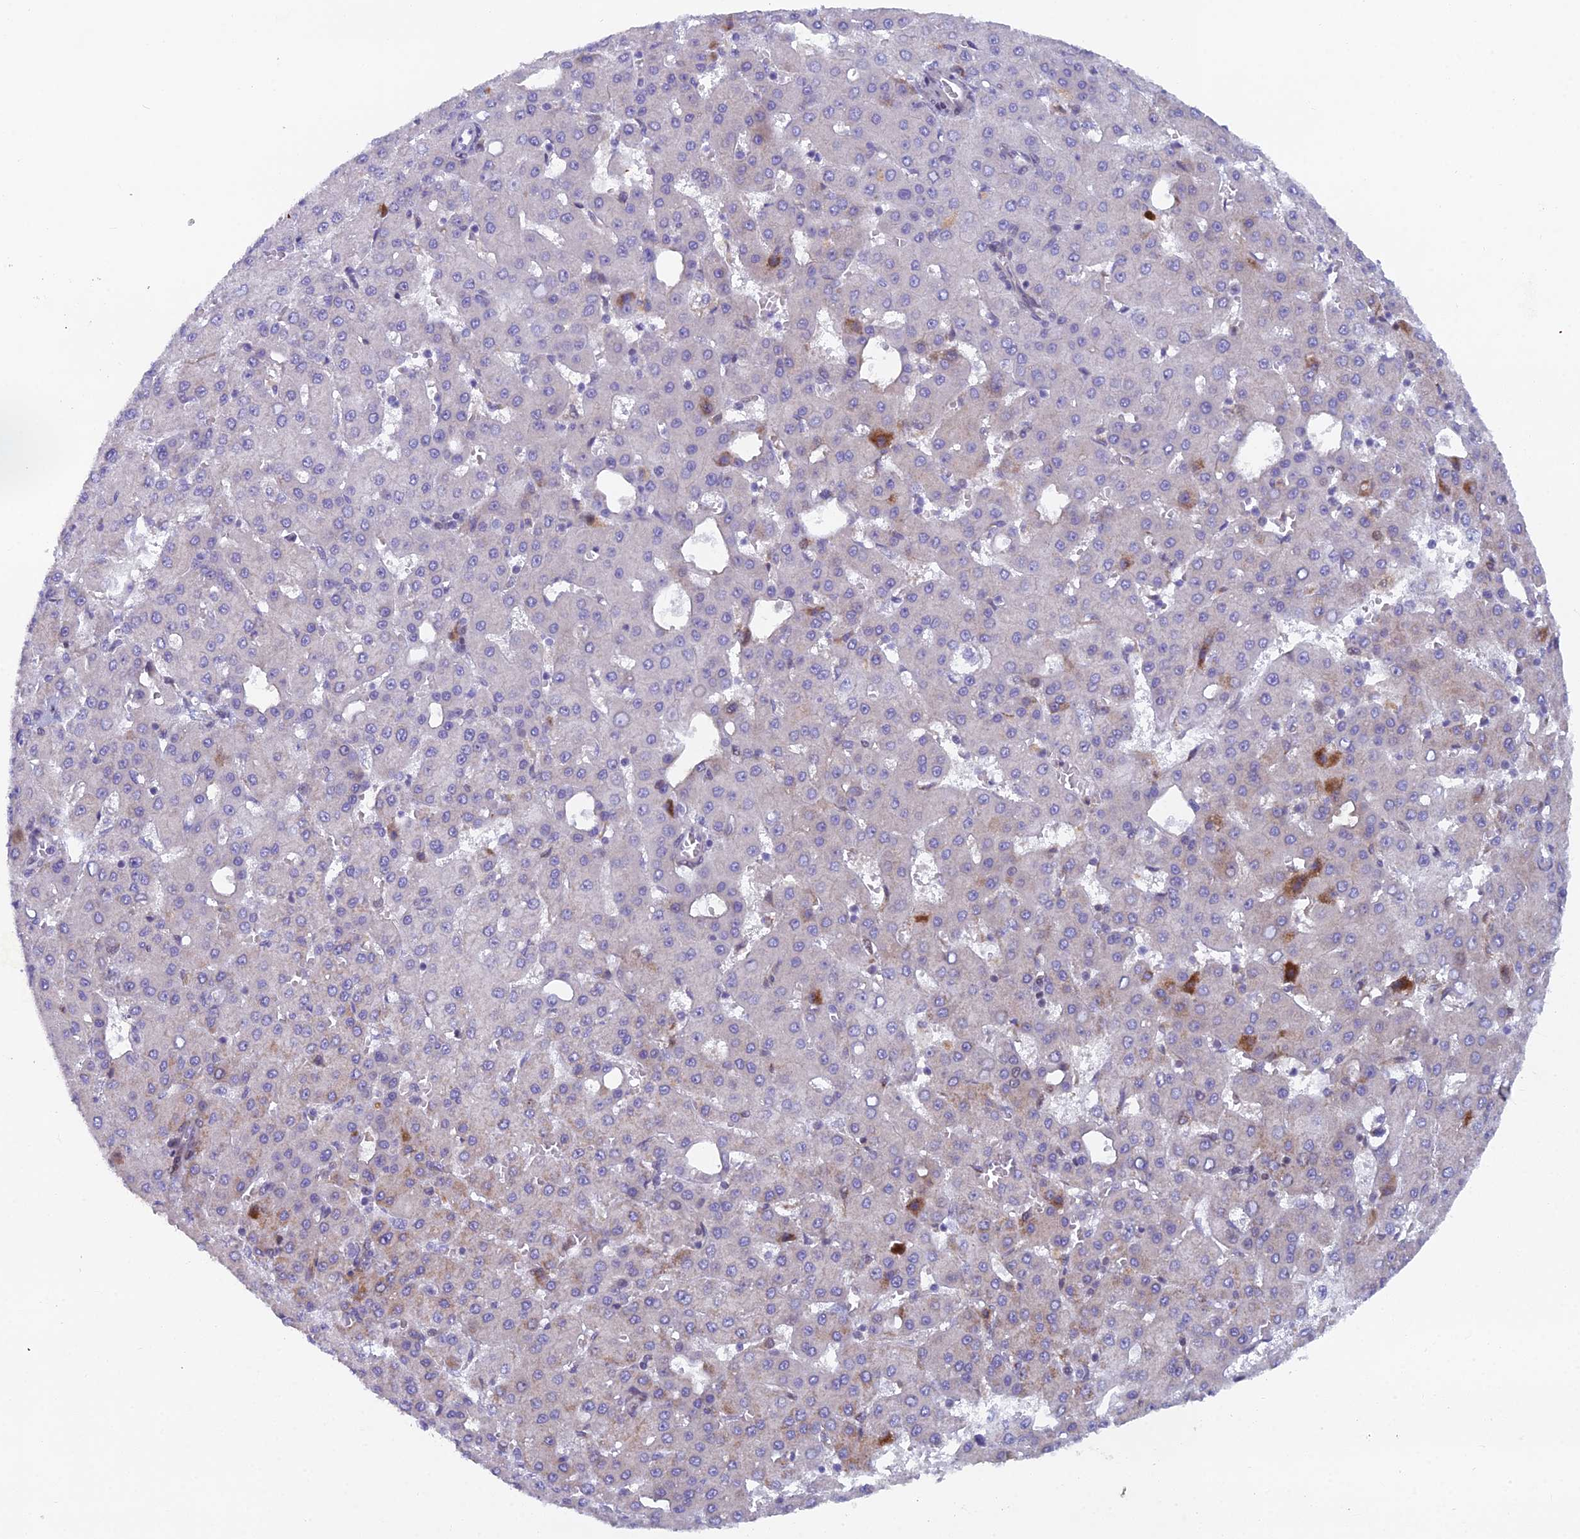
{"staining": {"intensity": "moderate", "quantity": "<25%", "location": "cytoplasmic/membranous"}, "tissue": "liver cancer", "cell_type": "Tumor cells", "image_type": "cancer", "snomed": [{"axis": "morphology", "description": "Carcinoma, Hepatocellular, NOS"}, {"axis": "topography", "description": "Liver"}], "caption": "Brown immunohistochemical staining in liver hepatocellular carcinoma demonstrates moderate cytoplasmic/membranous staining in approximately <25% of tumor cells.", "gene": "B9D2", "patient": {"sex": "male", "age": 47}}